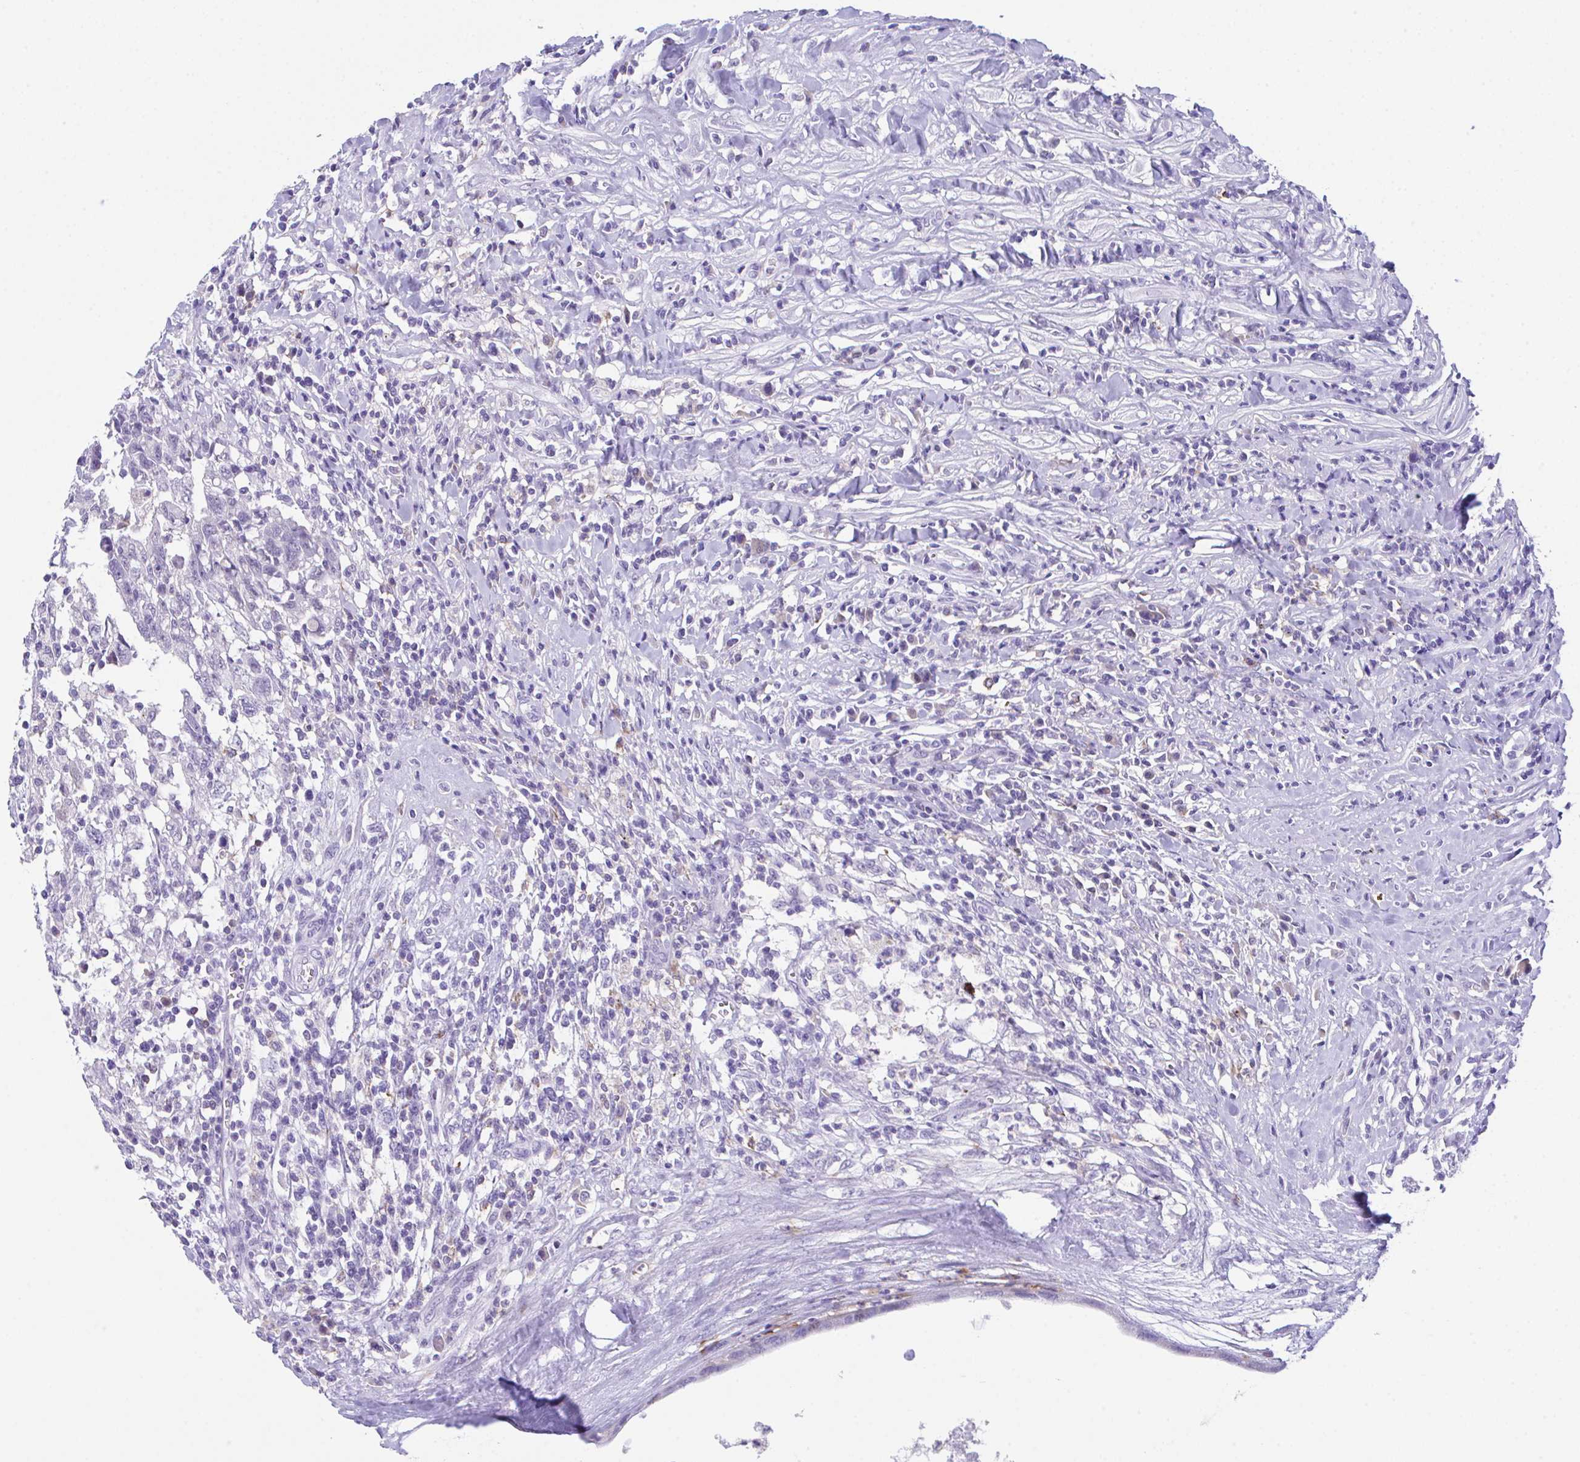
{"staining": {"intensity": "negative", "quantity": "none", "location": "none"}, "tissue": "testis cancer", "cell_type": "Tumor cells", "image_type": "cancer", "snomed": [{"axis": "morphology", "description": "Seminoma, NOS"}, {"axis": "morphology", "description": "Carcinoma, Embryonal, NOS"}, {"axis": "topography", "description": "Testis"}], "caption": "A high-resolution photomicrograph shows immunohistochemistry staining of testis cancer, which displays no significant staining in tumor cells. (DAB IHC visualized using brightfield microscopy, high magnification).", "gene": "HOXB4", "patient": {"sex": "male", "age": 29}}